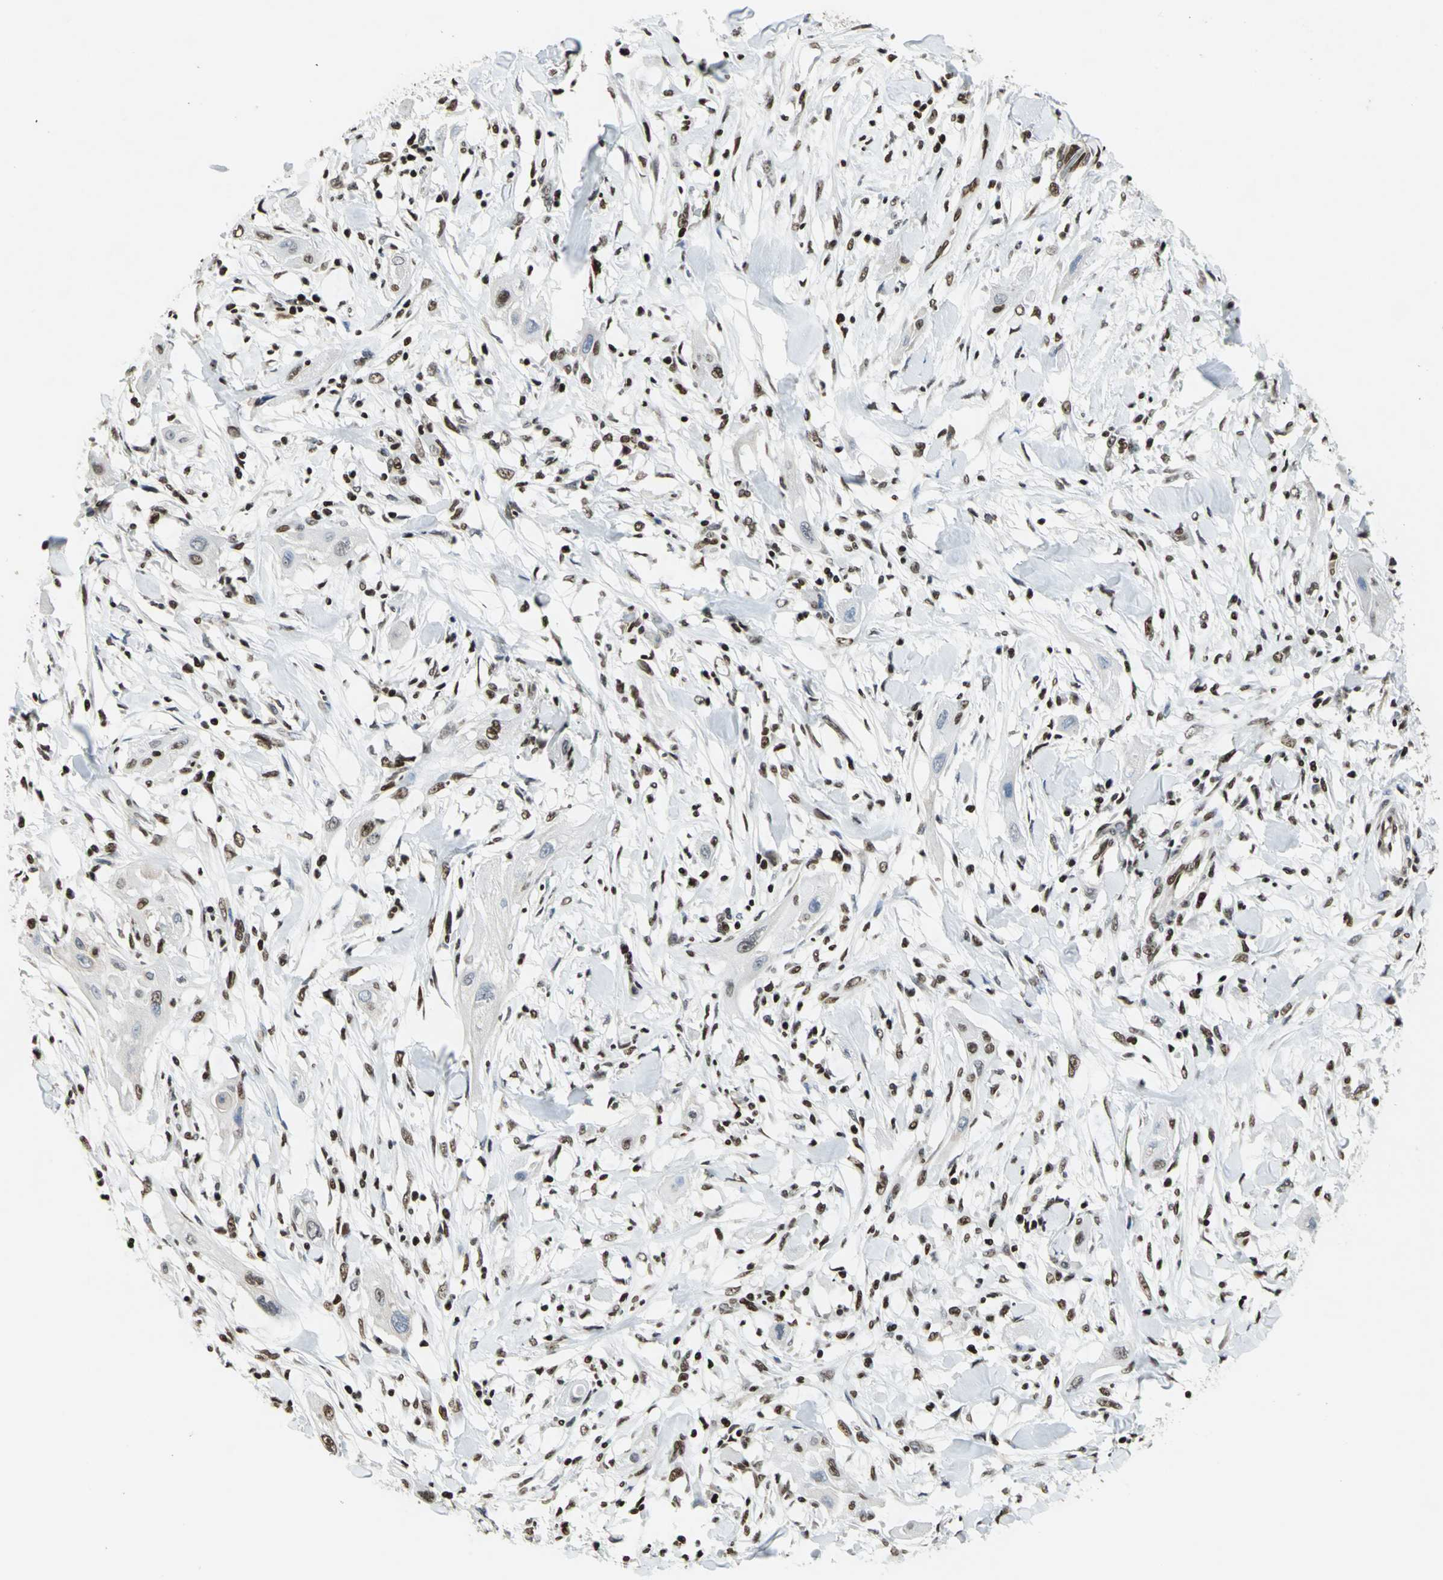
{"staining": {"intensity": "strong", "quantity": "<25%", "location": "nuclear"}, "tissue": "lung cancer", "cell_type": "Tumor cells", "image_type": "cancer", "snomed": [{"axis": "morphology", "description": "Squamous cell carcinoma, NOS"}, {"axis": "topography", "description": "Lung"}], "caption": "High-magnification brightfield microscopy of lung cancer stained with DAB (brown) and counterstained with hematoxylin (blue). tumor cells exhibit strong nuclear positivity is appreciated in approximately<25% of cells.", "gene": "HMGB1", "patient": {"sex": "female", "age": 47}}